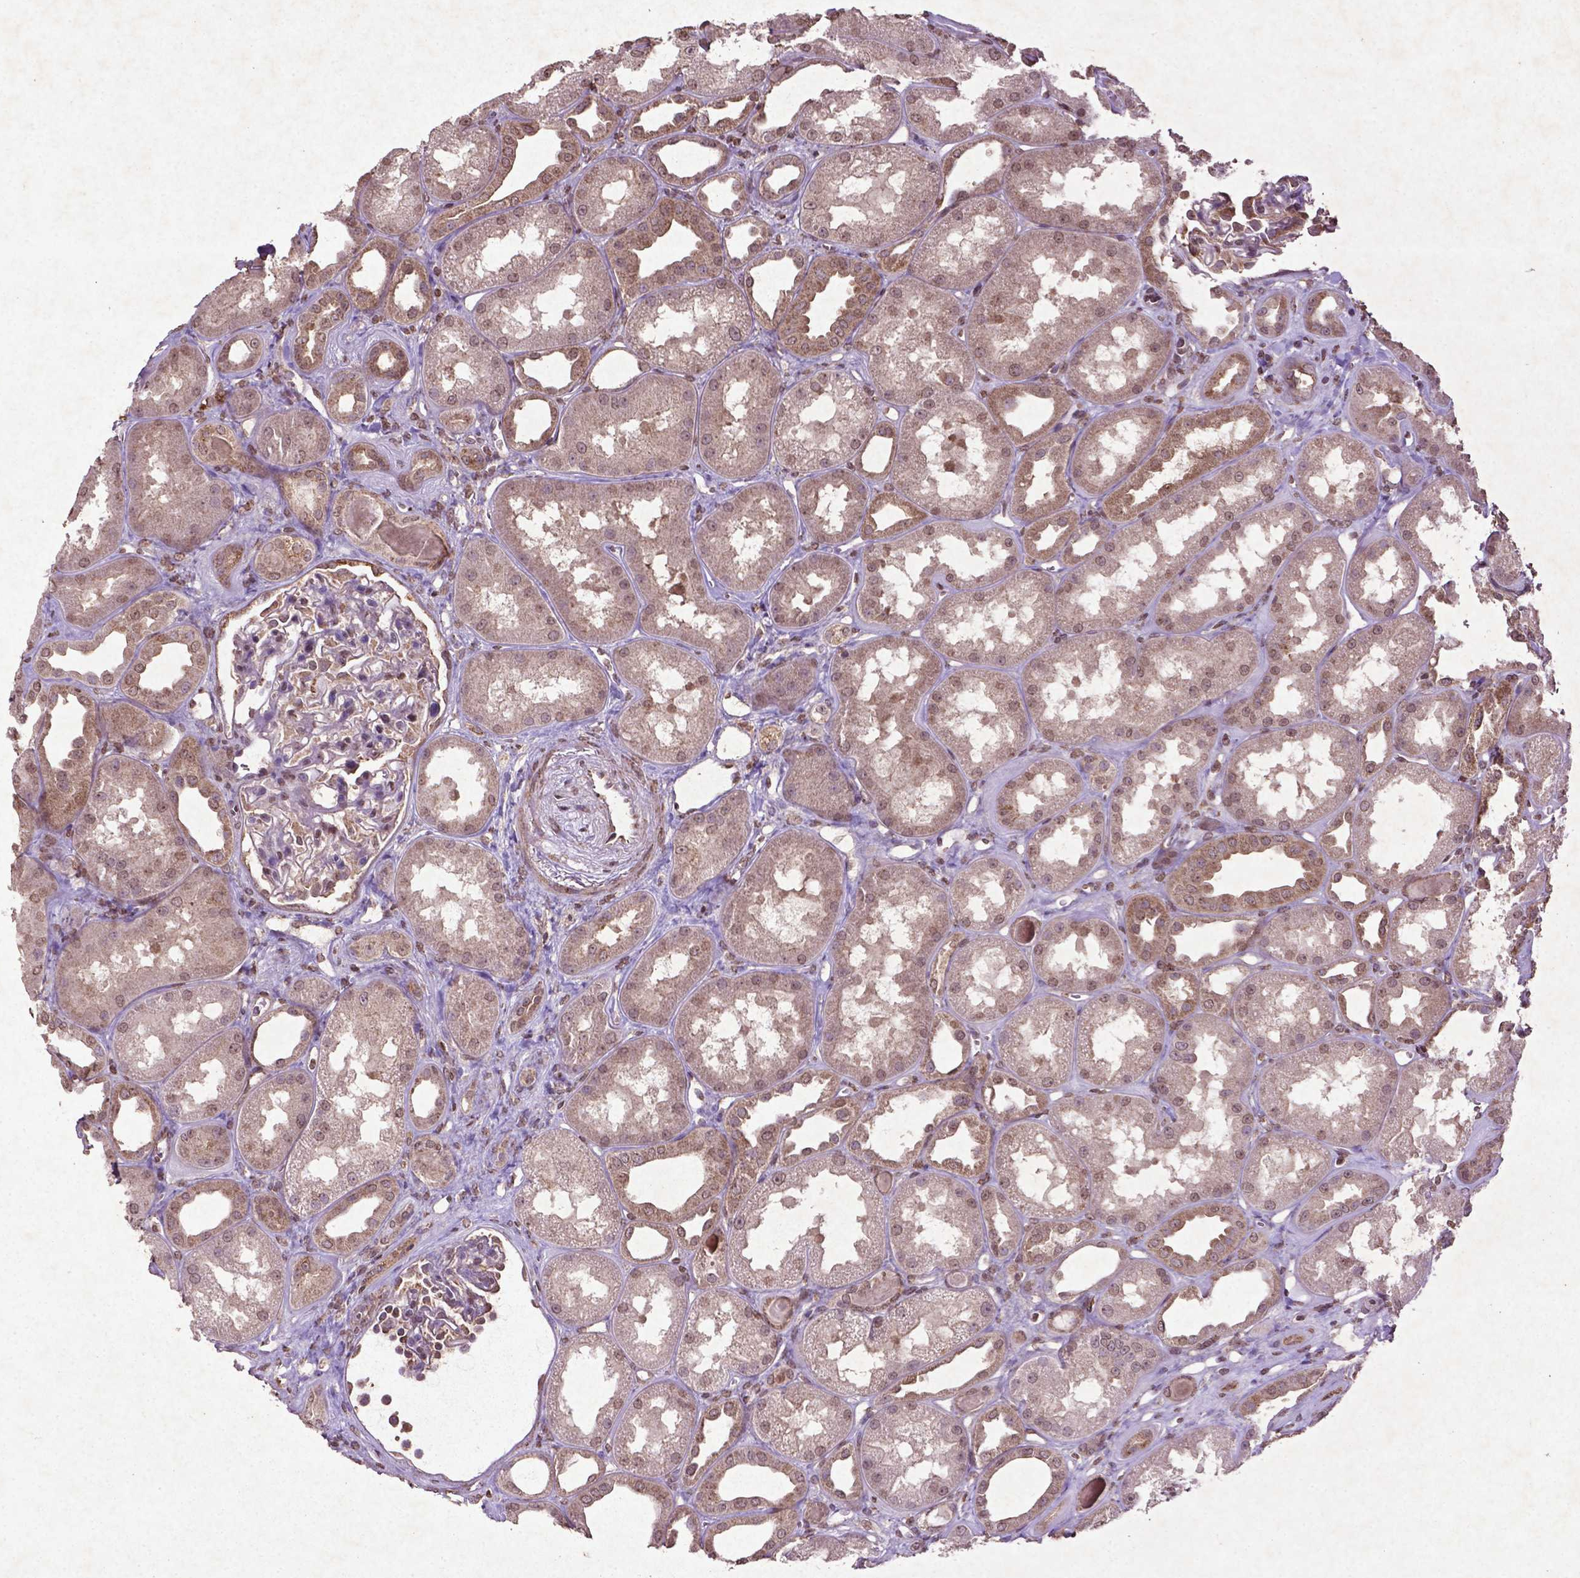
{"staining": {"intensity": "moderate", "quantity": "25%-75%", "location": "cytoplasmic/membranous,nuclear"}, "tissue": "kidney", "cell_type": "Cells in glomeruli", "image_type": "normal", "snomed": [{"axis": "morphology", "description": "Normal tissue, NOS"}, {"axis": "topography", "description": "Kidney"}], "caption": "Immunohistochemistry (DAB) staining of benign kidney shows moderate cytoplasmic/membranous,nuclear protein expression in about 25%-75% of cells in glomeruli. Nuclei are stained in blue.", "gene": "MTOR", "patient": {"sex": "male", "age": 61}}